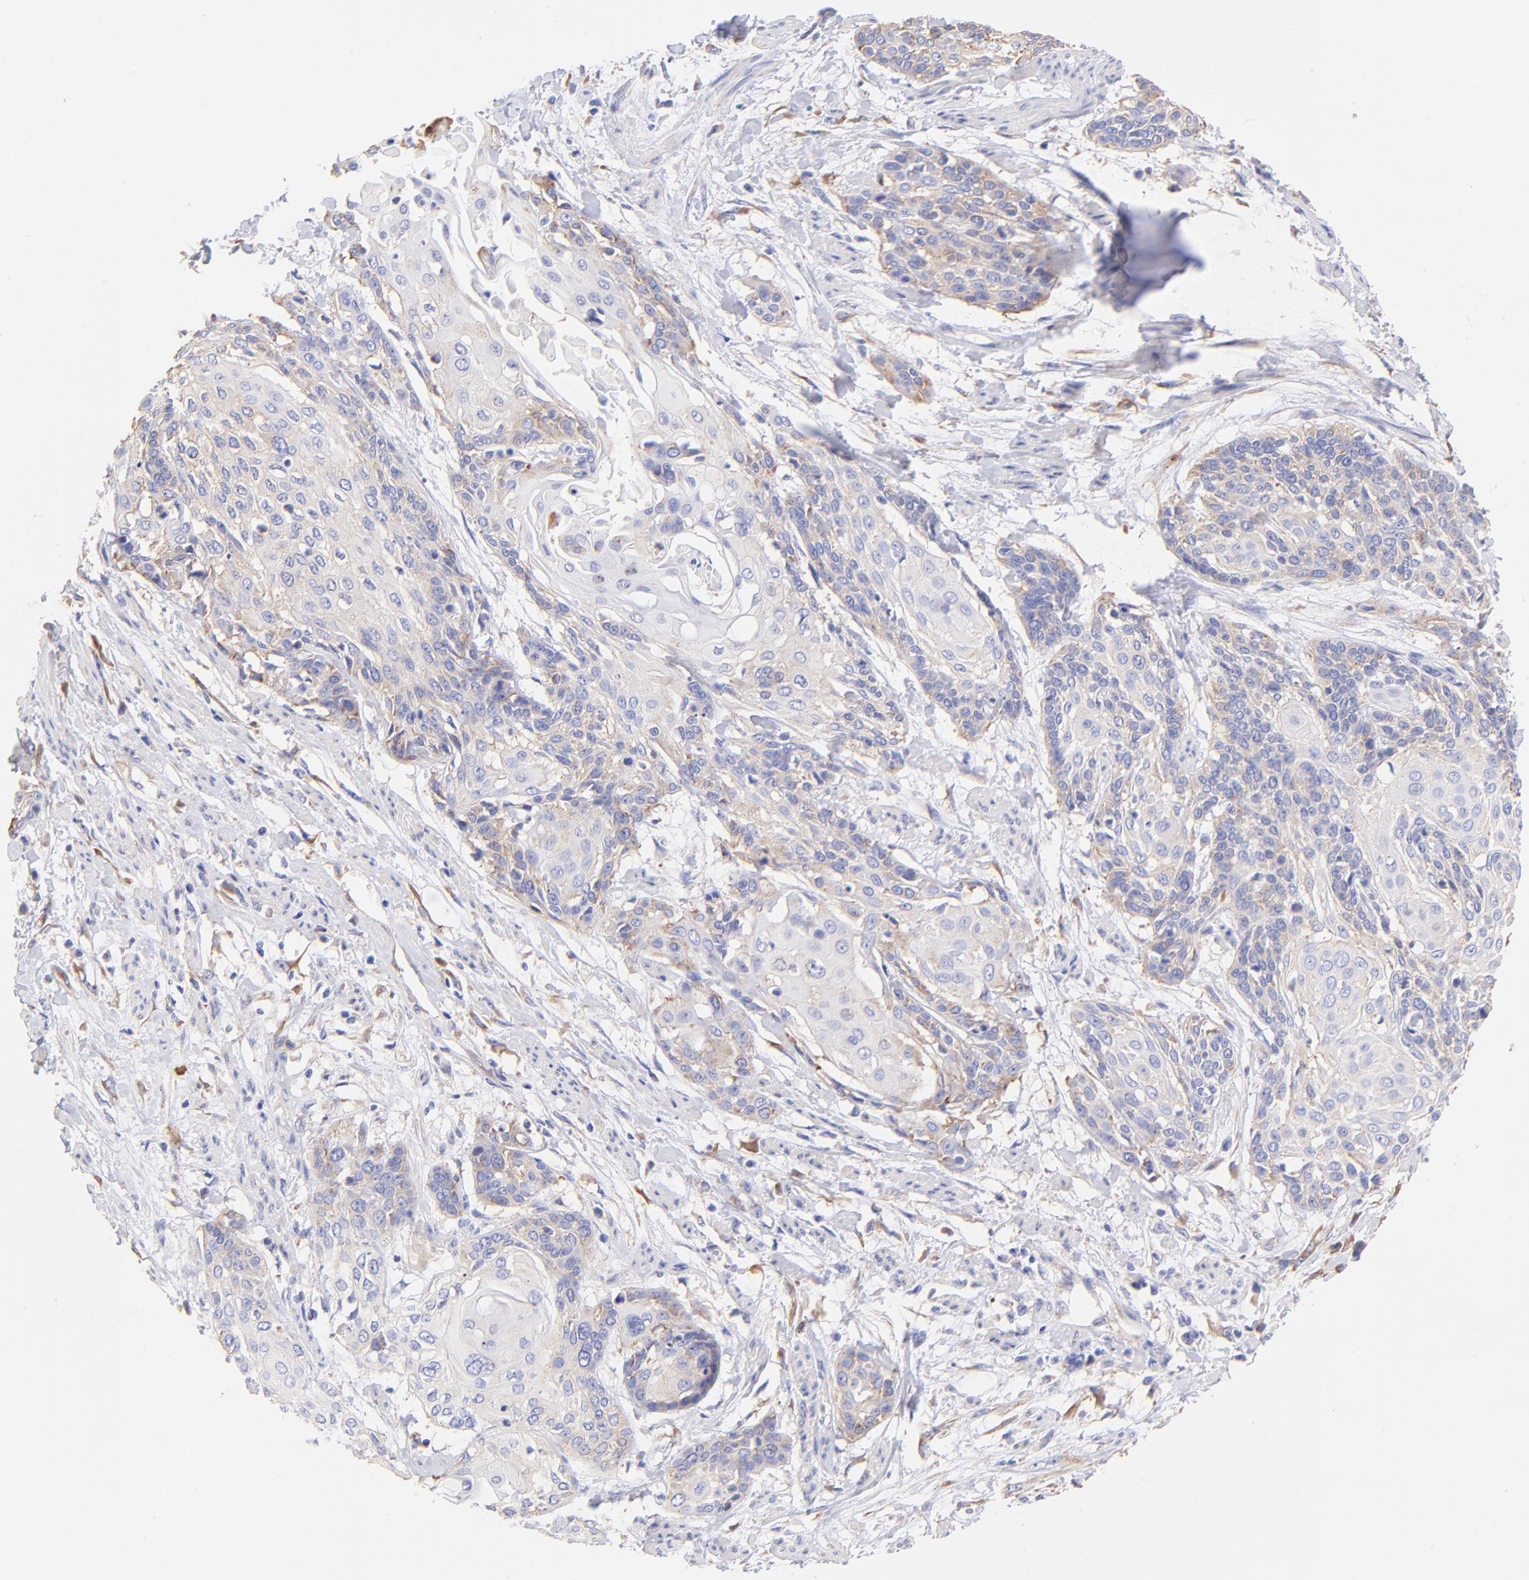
{"staining": {"intensity": "weak", "quantity": "25%-75%", "location": "cytoplasmic/membranous"}, "tissue": "cervical cancer", "cell_type": "Tumor cells", "image_type": "cancer", "snomed": [{"axis": "morphology", "description": "Squamous cell carcinoma, NOS"}, {"axis": "topography", "description": "Cervix"}], "caption": "About 25%-75% of tumor cells in squamous cell carcinoma (cervical) demonstrate weak cytoplasmic/membranous protein expression as visualized by brown immunohistochemical staining.", "gene": "RPL30", "patient": {"sex": "female", "age": 57}}